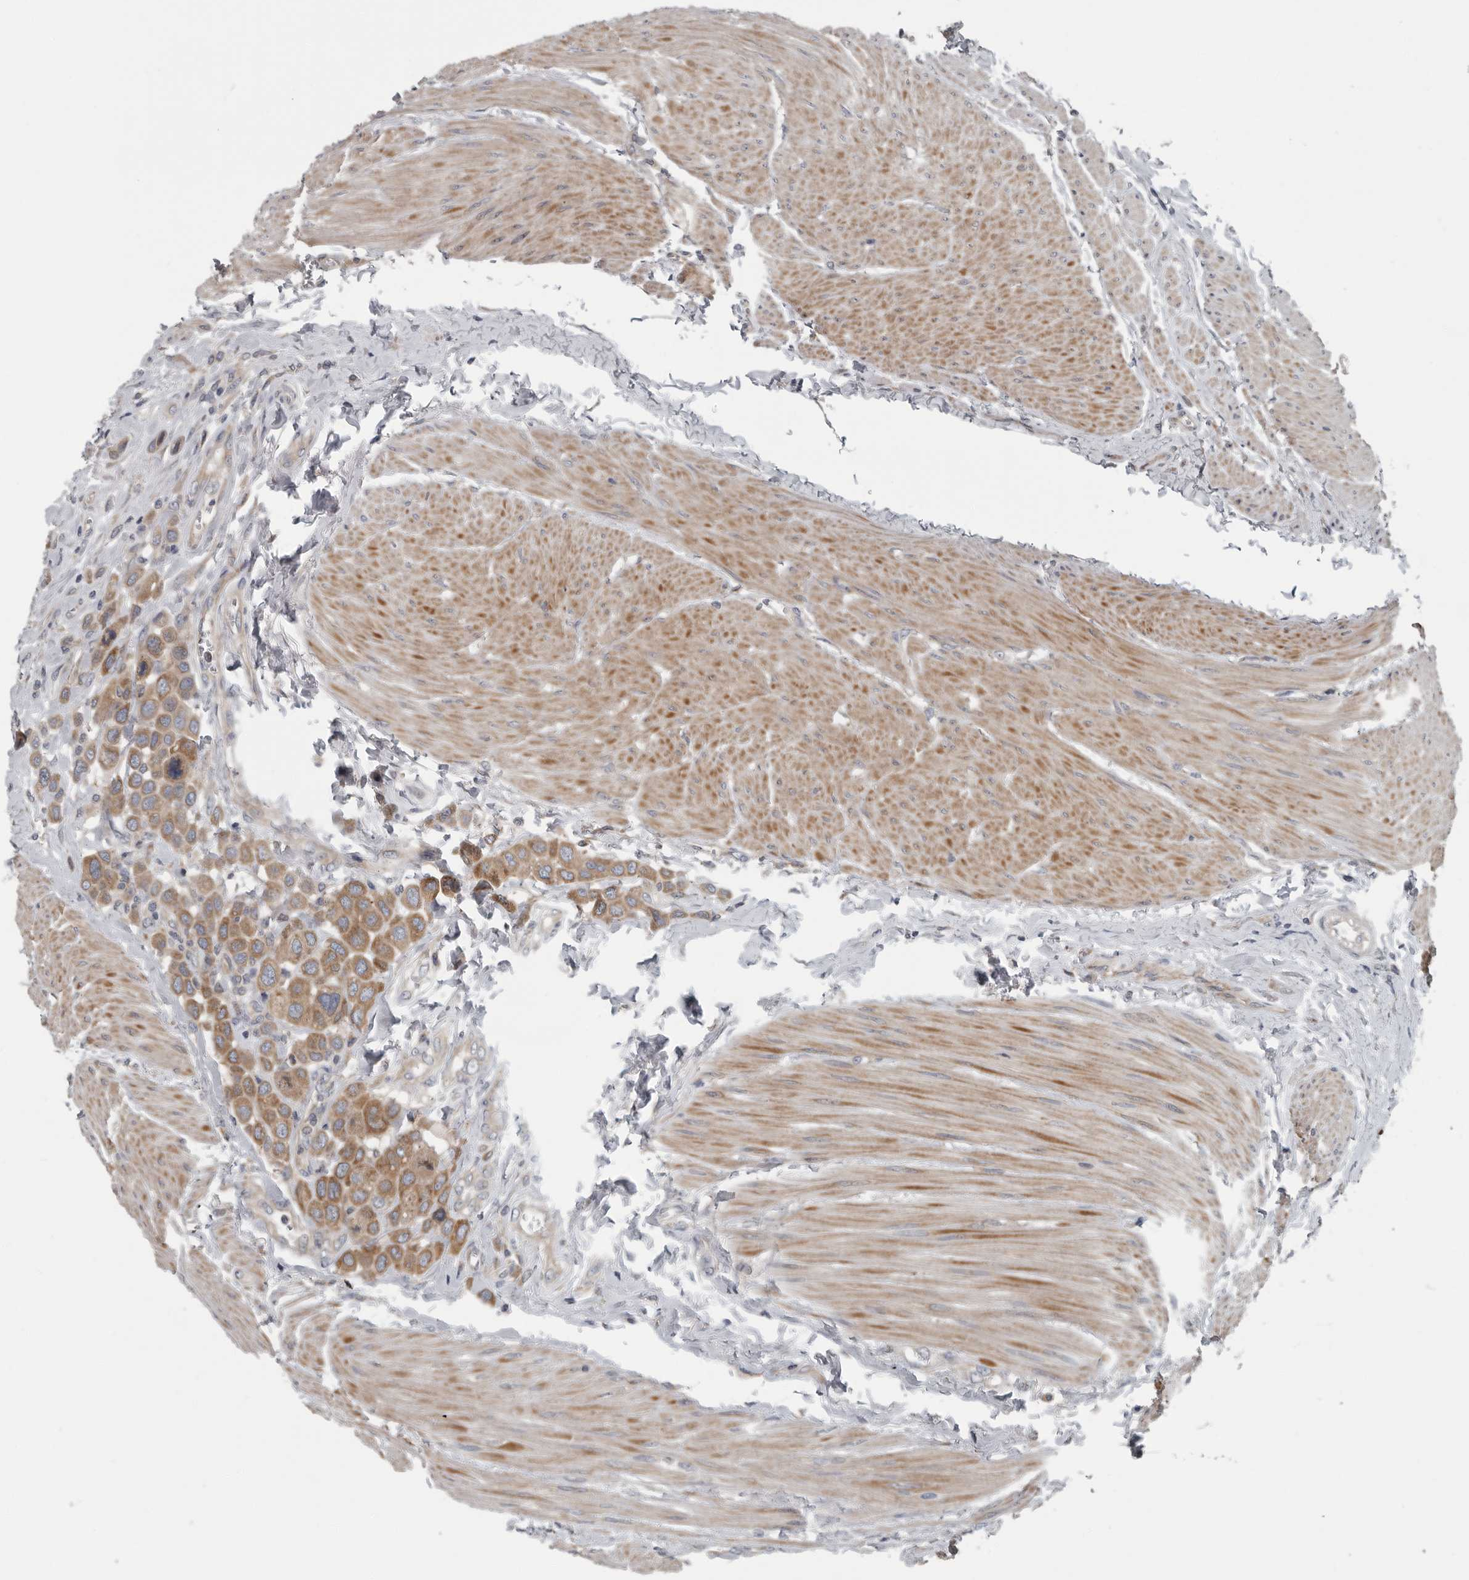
{"staining": {"intensity": "moderate", "quantity": ">75%", "location": "cytoplasmic/membranous"}, "tissue": "urothelial cancer", "cell_type": "Tumor cells", "image_type": "cancer", "snomed": [{"axis": "morphology", "description": "Urothelial carcinoma, High grade"}, {"axis": "topography", "description": "Urinary bladder"}], "caption": "The histopathology image demonstrates a brown stain indicating the presence of a protein in the cytoplasmic/membranous of tumor cells in urothelial carcinoma (high-grade).", "gene": "TMEM199", "patient": {"sex": "male", "age": 50}}